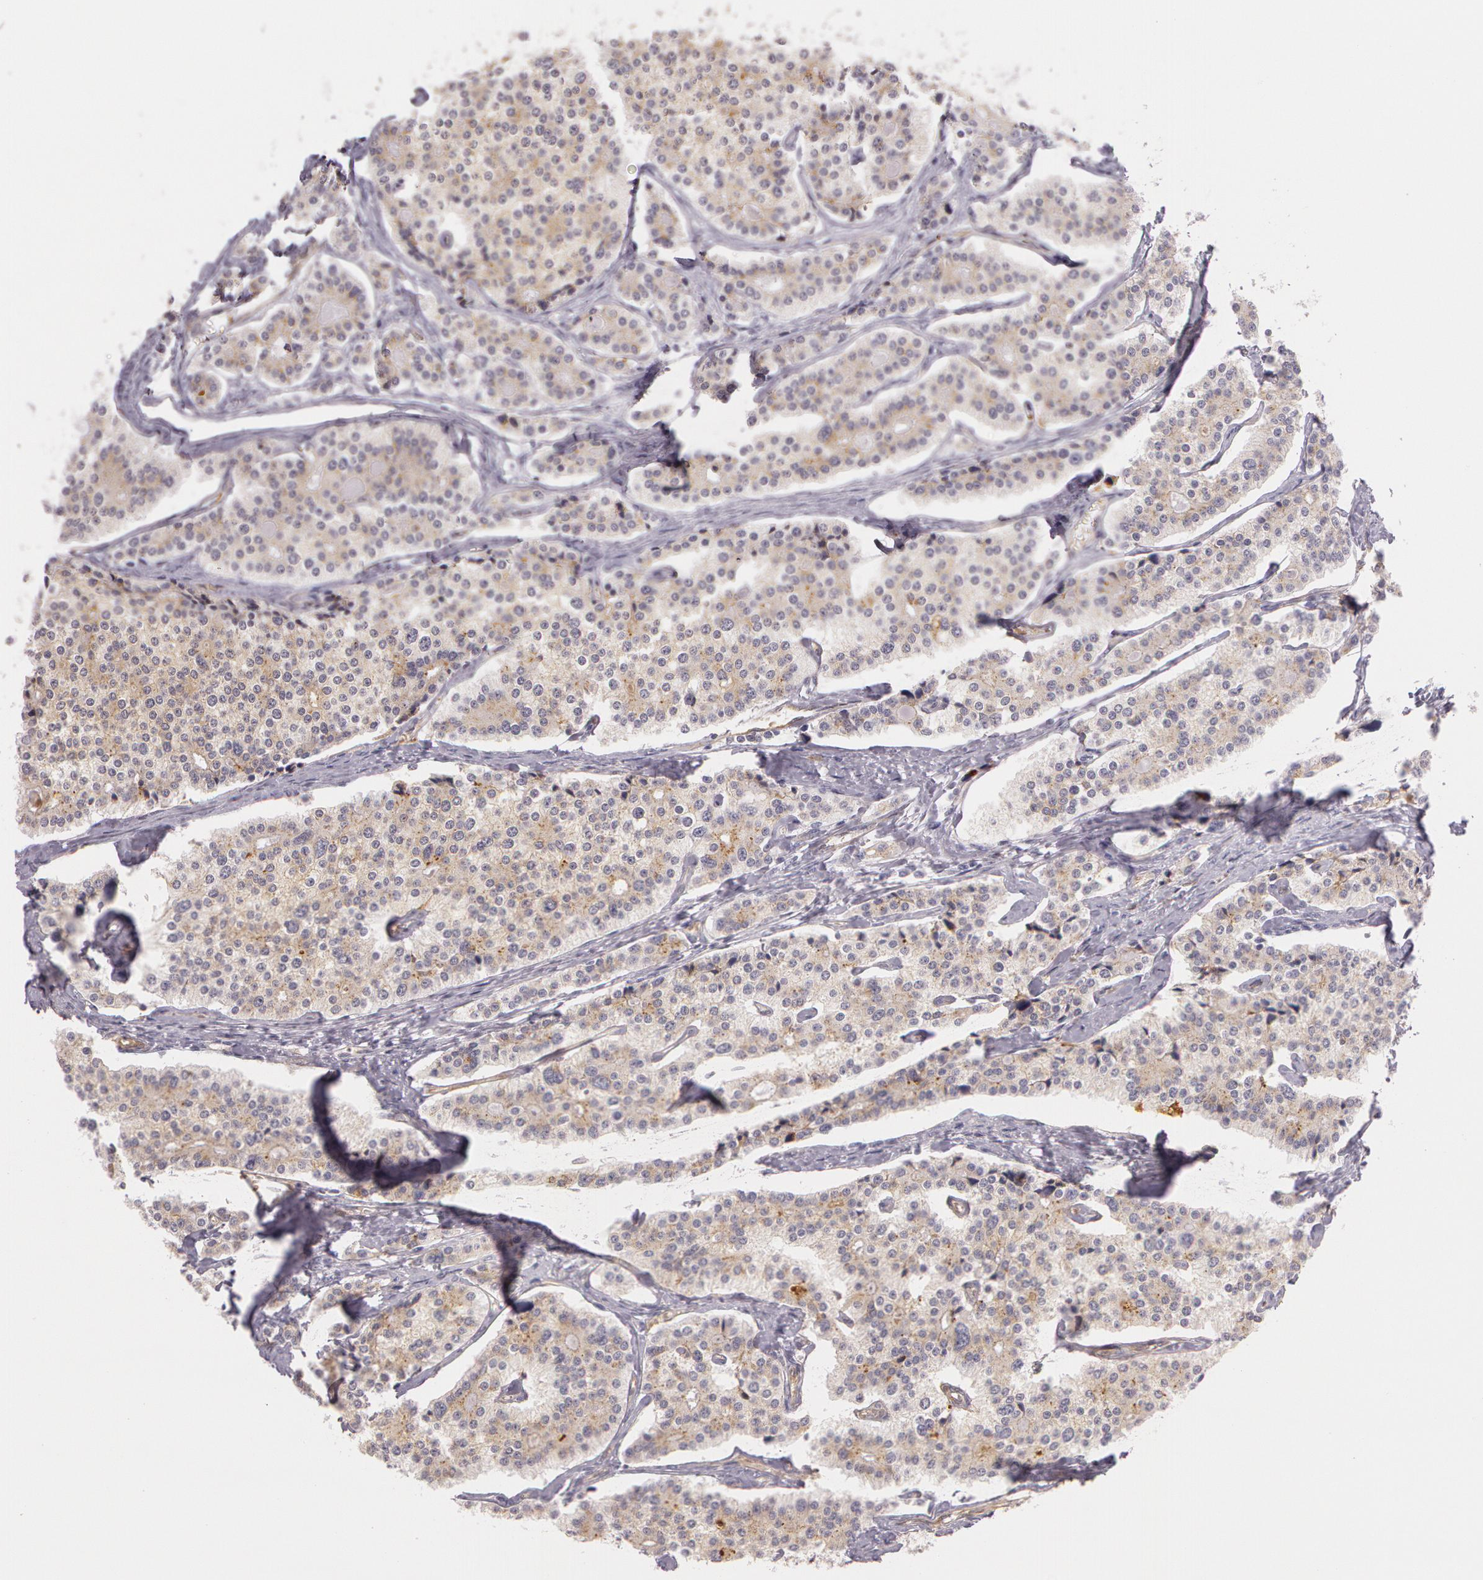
{"staining": {"intensity": "weak", "quantity": "25%-75%", "location": "cytoplasmic/membranous"}, "tissue": "carcinoid", "cell_type": "Tumor cells", "image_type": "cancer", "snomed": [{"axis": "morphology", "description": "Carcinoid, malignant, NOS"}, {"axis": "topography", "description": "Small intestine"}], "caption": "An image of human carcinoid stained for a protein displays weak cytoplasmic/membranous brown staining in tumor cells.", "gene": "APP", "patient": {"sex": "male", "age": 63}}